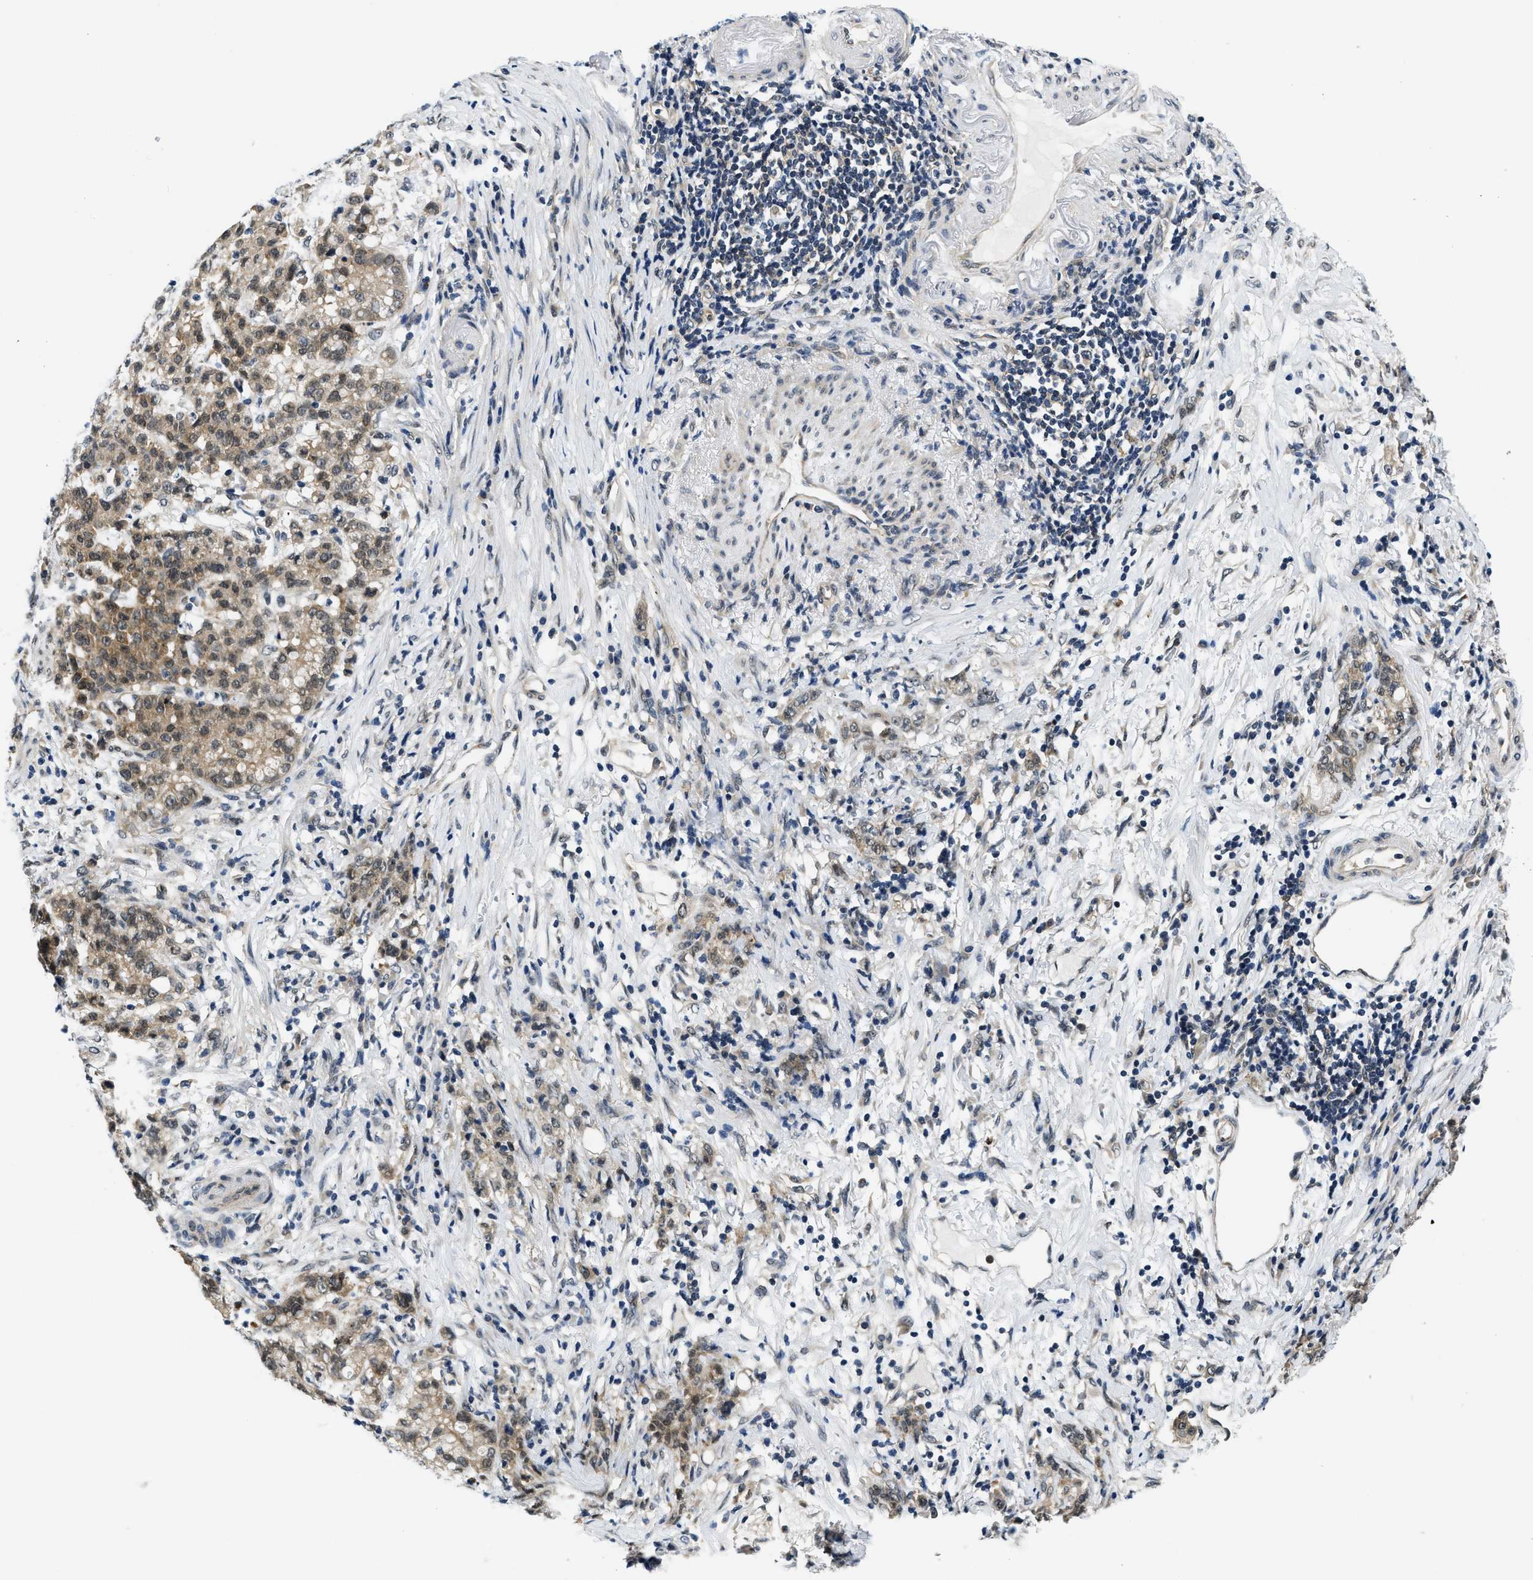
{"staining": {"intensity": "moderate", "quantity": ">75%", "location": "cytoplasmic/membranous"}, "tissue": "stomach cancer", "cell_type": "Tumor cells", "image_type": "cancer", "snomed": [{"axis": "morphology", "description": "Adenocarcinoma, NOS"}, {"axis": "topography", "description": "Stomach, lower"}], "caption": "Adenocarcinoma (stomach) stained for a protein displays moderate cytoplasmic/membranous positivity in tumor cells. (DAB (3,3'-diaminobenzidine) IHC with brightfield microscopy, high magnification).", "gene": "SMAD4", "patient": {"sex": "male", "age": 88}}